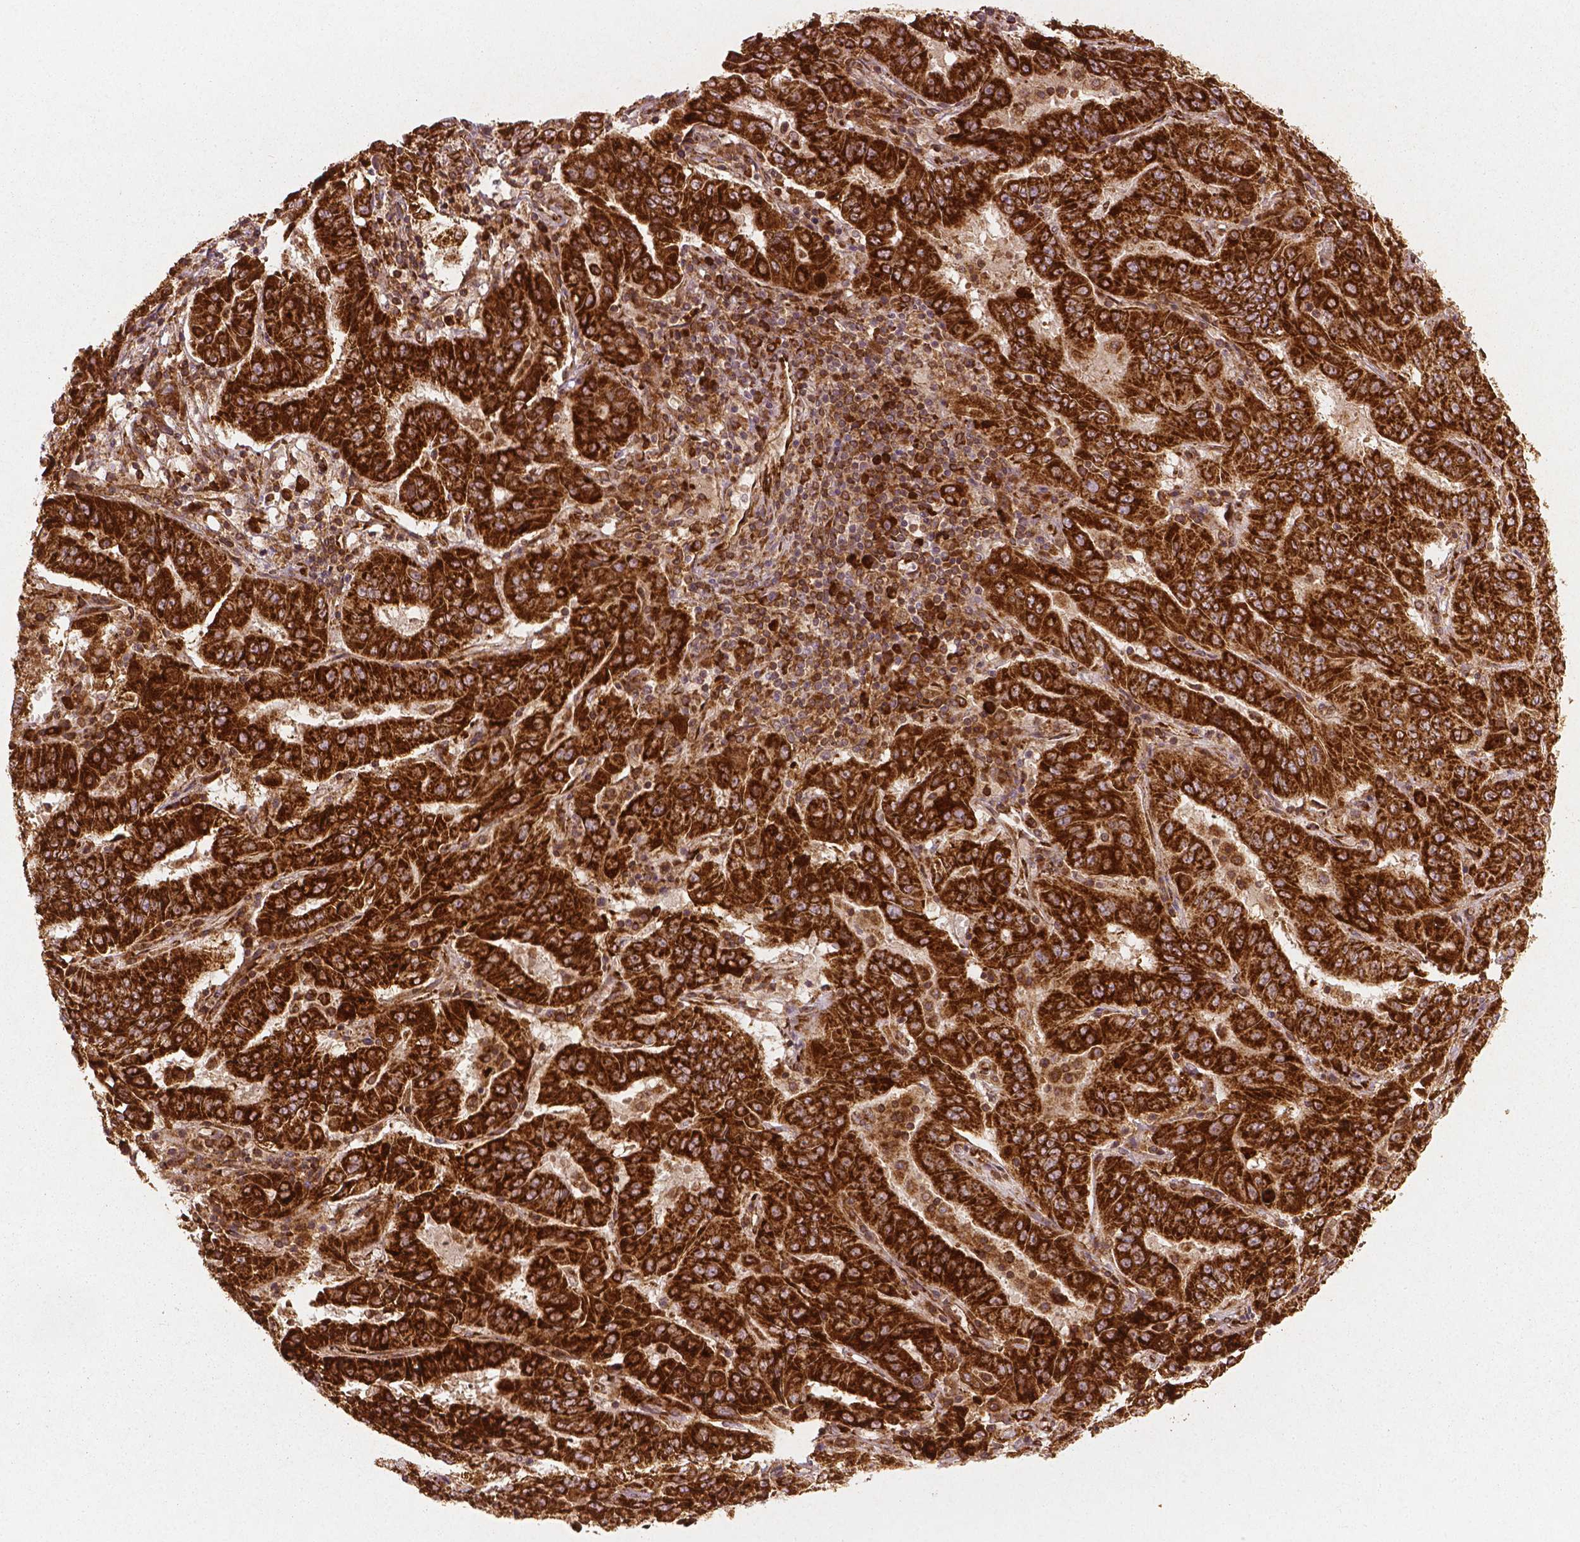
{"staining": {"intensity": "strong", "quantity": ">75%", "location": "cytoplasmic/membranous"}, "tissue": "pancreatic cancer", "cell_type": "Tumor cells", "image_type": "cancer", "snomed": [{"axis": "morphology", "description": "Adenocarcinoma, NOS"}, {"axis": "topography", "description": "Pancreas"}], "caption": "A photomicrograph of pancreatic cancer (adenocarcinoma) stained for a protein reveals strong cytoplasmic/membranous brown staining in tumor cells. (Brightfield microscopy of DAB IHC at high magnification).", "gene": "PGAM5", "patient": {"sex": "male", "age": 63}}